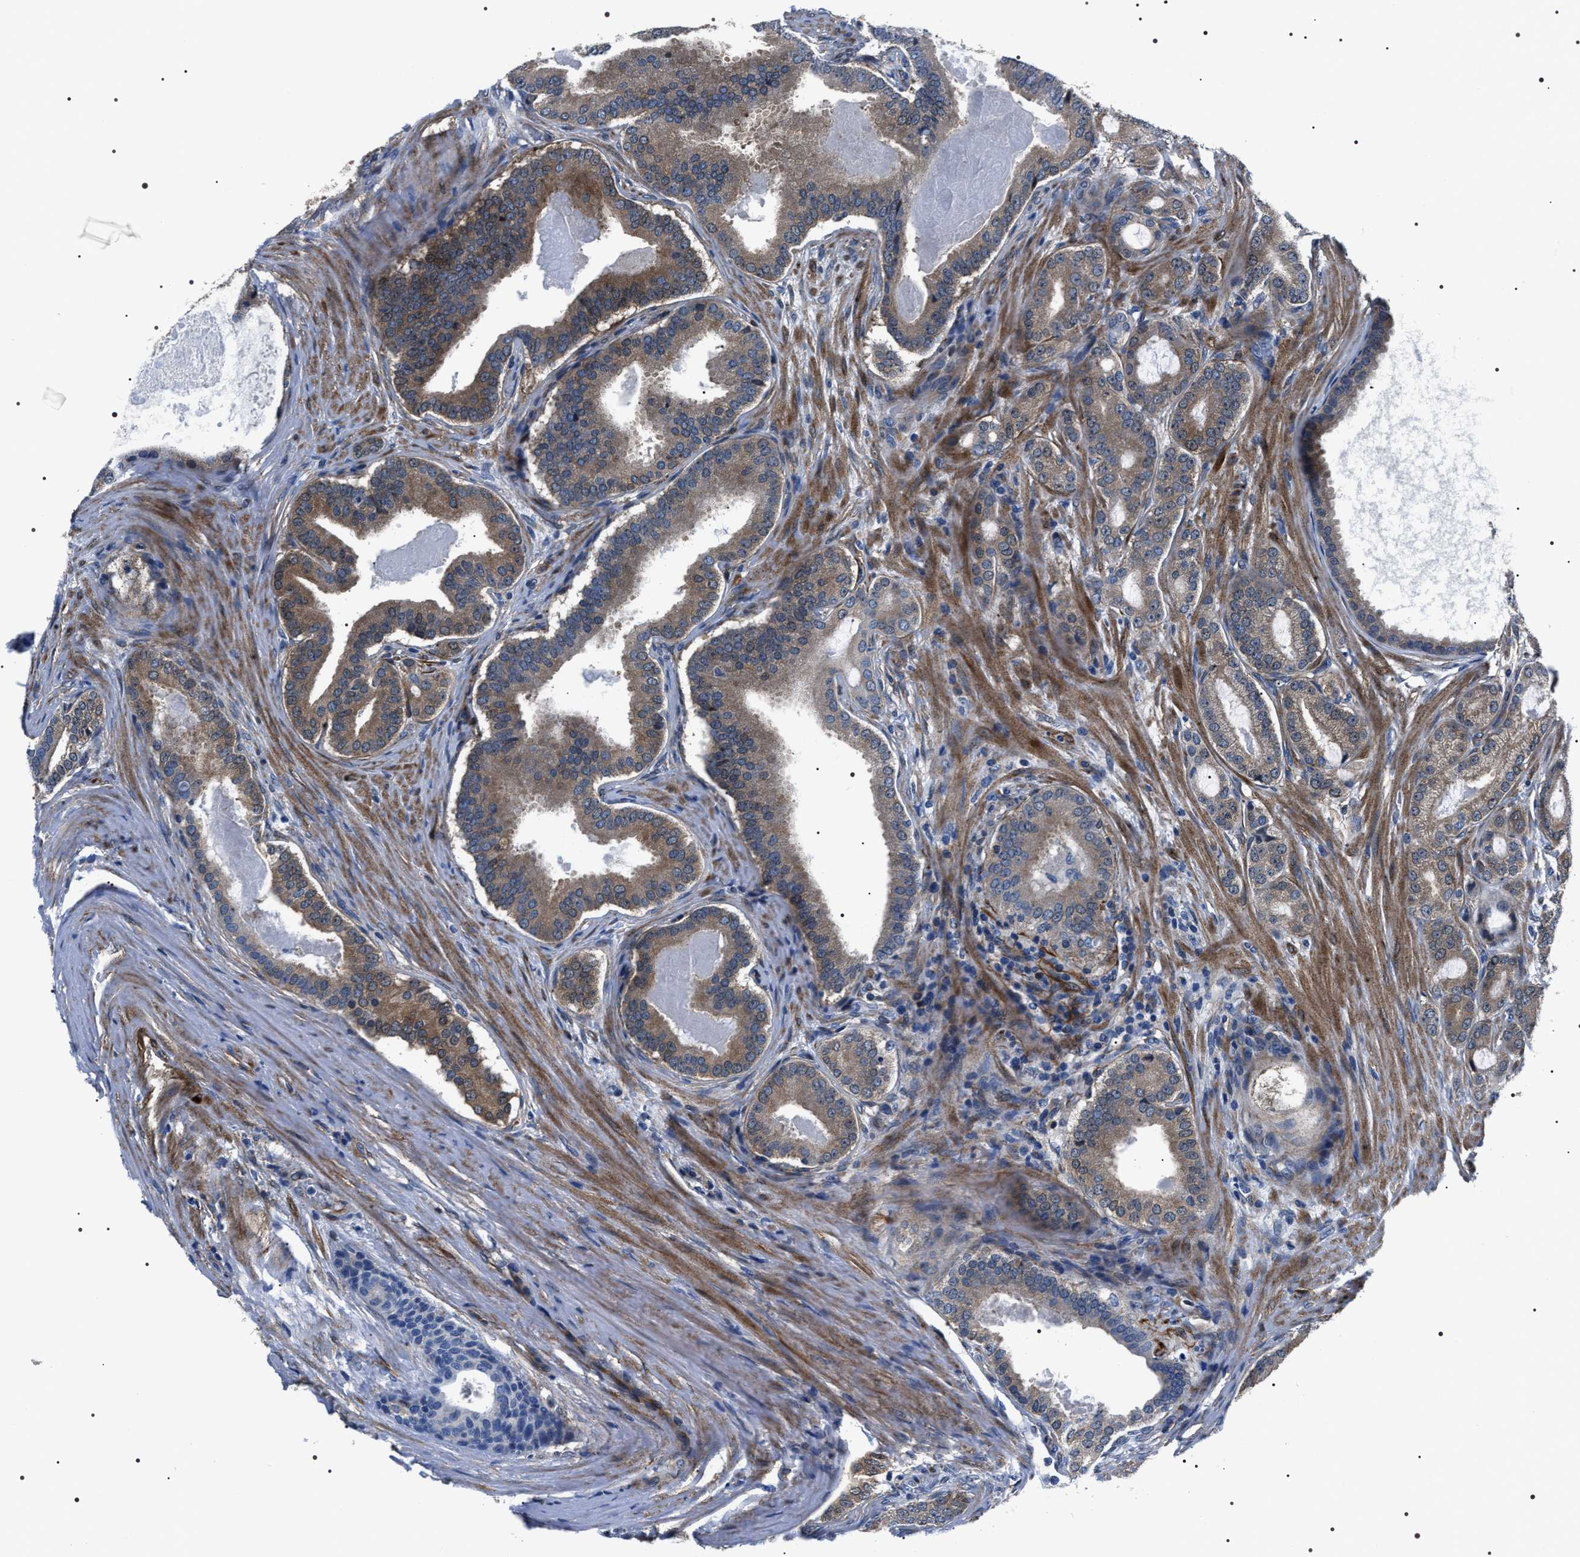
{"staining": {"intensity": "moderate", "quantity": ">75%", "location": "cytoplasmic/membranous"}, "tissue": "prostate cancer", "cell_type": "Tumor cells", "image_type": "cancer", "snomed": [{"axis": "morphology", "description": "Adenocarcinoma, High grade"}, {"axis": "topography", "description": "Prostate"}], "caption": "Protein staining reveals moderate cytoplasmic/membranous expression in about >75% of tumor cells in prostate adenocarcinoma (high-grade). Immunohistochemistry (ihc) stains the protein of interest in brown and the nuclei are stained blue.", "gene": "BAG2", "patient": {"sex": "male", "age": 60}}